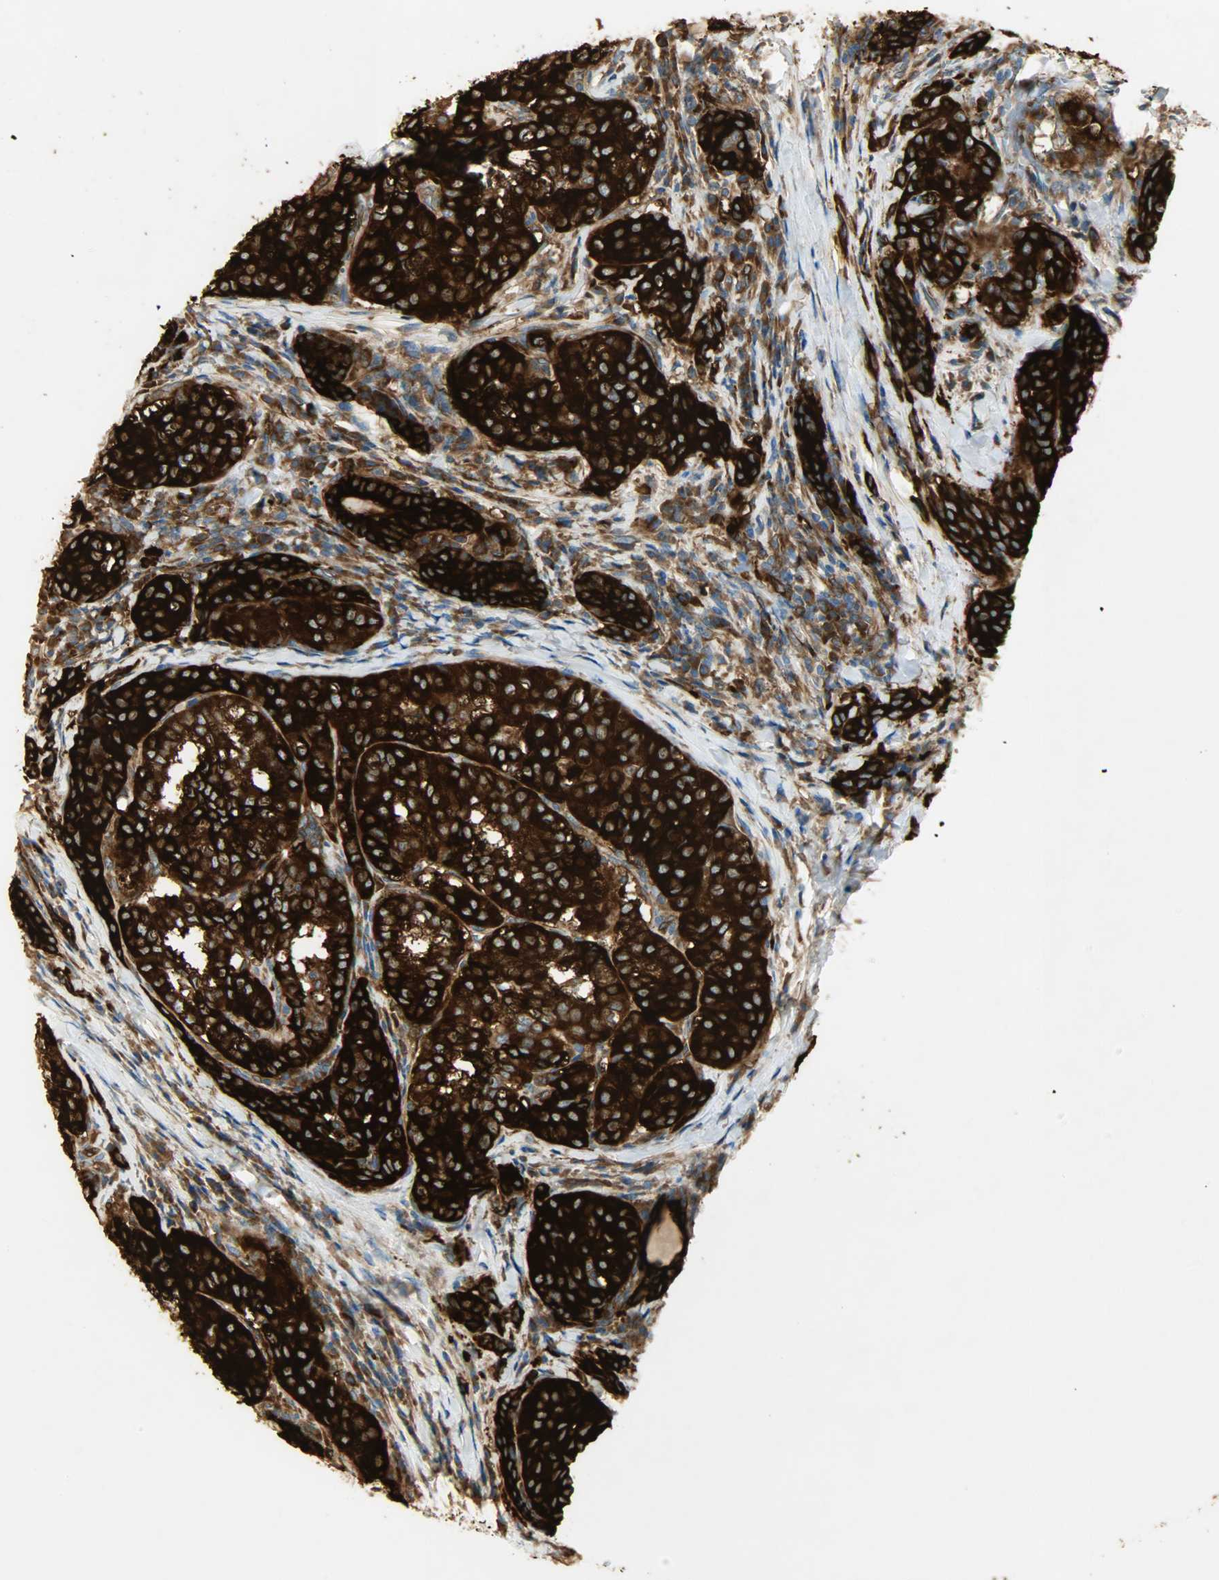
{"staining": {"intensity": "strong", "quantity": ">75%", "location": "cytoplasmic/membranous"}, "tissue": "thyroid cancer", "cell_type": "Tumor cells", "image_type": "cancer", "snomed": [{"axis": "morphology", "description": "Papillary adenocarcinoma, NOS"}, {"axis": "topography", "description": "Thyroid gland"}], "caption": "A brown stain labels strong cytoplasmic/membranous staining of a protein in thyroid cancer (papillary adenocarcinoma) tumor cells.", "gene": "WARS1", "patient": {"sex": "female", "age": 30}}